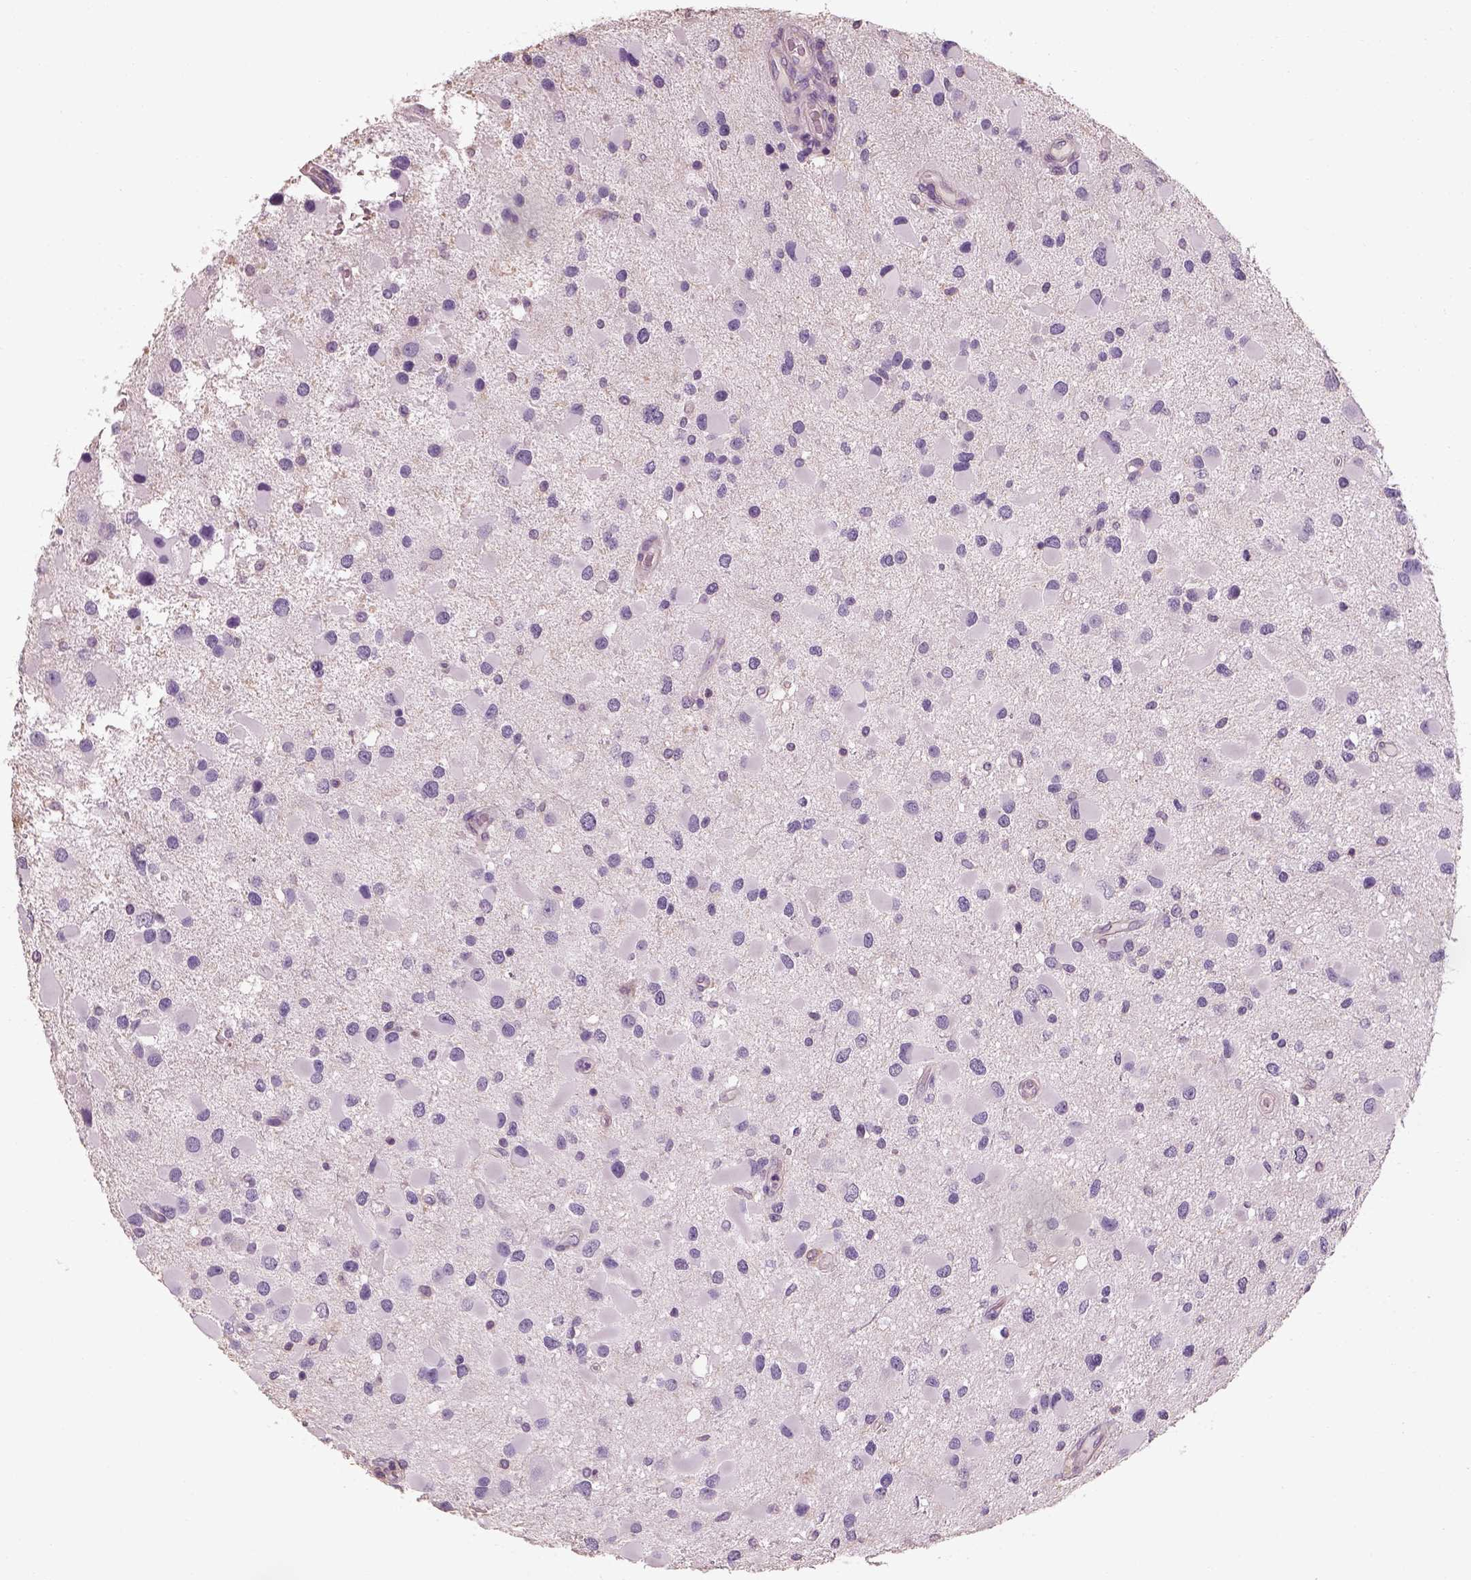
{"staining": {"intensity": "negative", "quantity": "none", "location": "none"}, "tissue": "glioma", "cell_type": "Tumor cells", "image_type": "cancer", "snomed": [{"axis": "morphology", "description": "Glioma, malignant, Low grade"}, {"axis": "topography", "description": "Brain"}], "caption": "Glioma was stained to show a protein in brown. There is no significant expression in tumor cells.", "gene": "OTUD6A", "patient": {"sex": "female", "age": 32}}